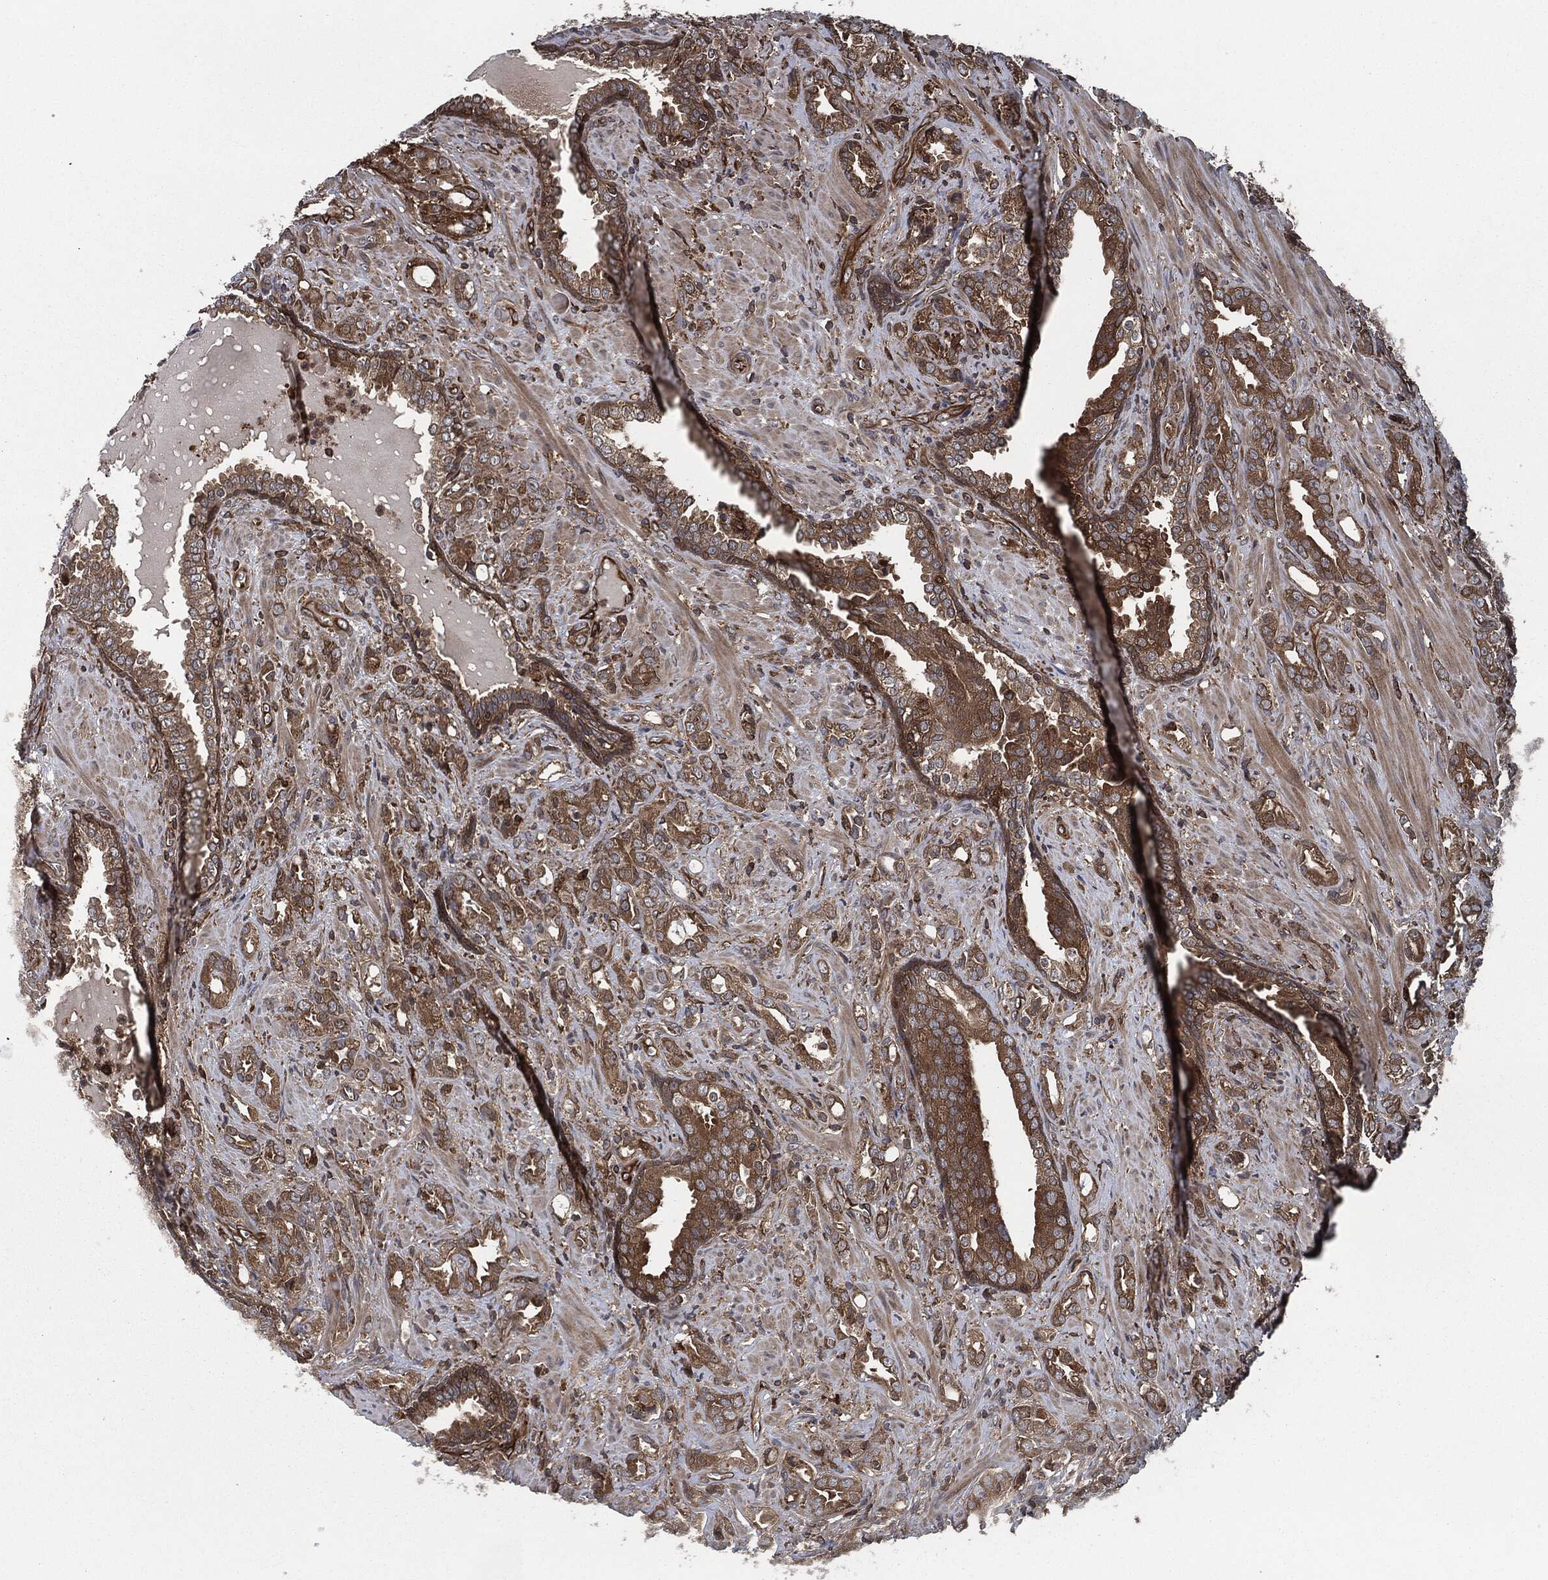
{"staining": {"intensity": "moderate", "quantity": ">75%", "location": "cytoplasmic/membranous"}, "tissue": "prostate cancer", "cell_type": "Tumor cells", "image_type": "cancer", "snomed": [{"axis": "morphology", "description": "Adenocarcinoma, NOS"}, {"axis": "topography", "description": "Prostate"}], "caption": "Moderate cytoplasmic/membranous protein positivity is seen in approximately >75% of tumor cells in prostate cancer.", "gene": "RAP1GDS1", "patient": {"sex": "male", "age": 57}}